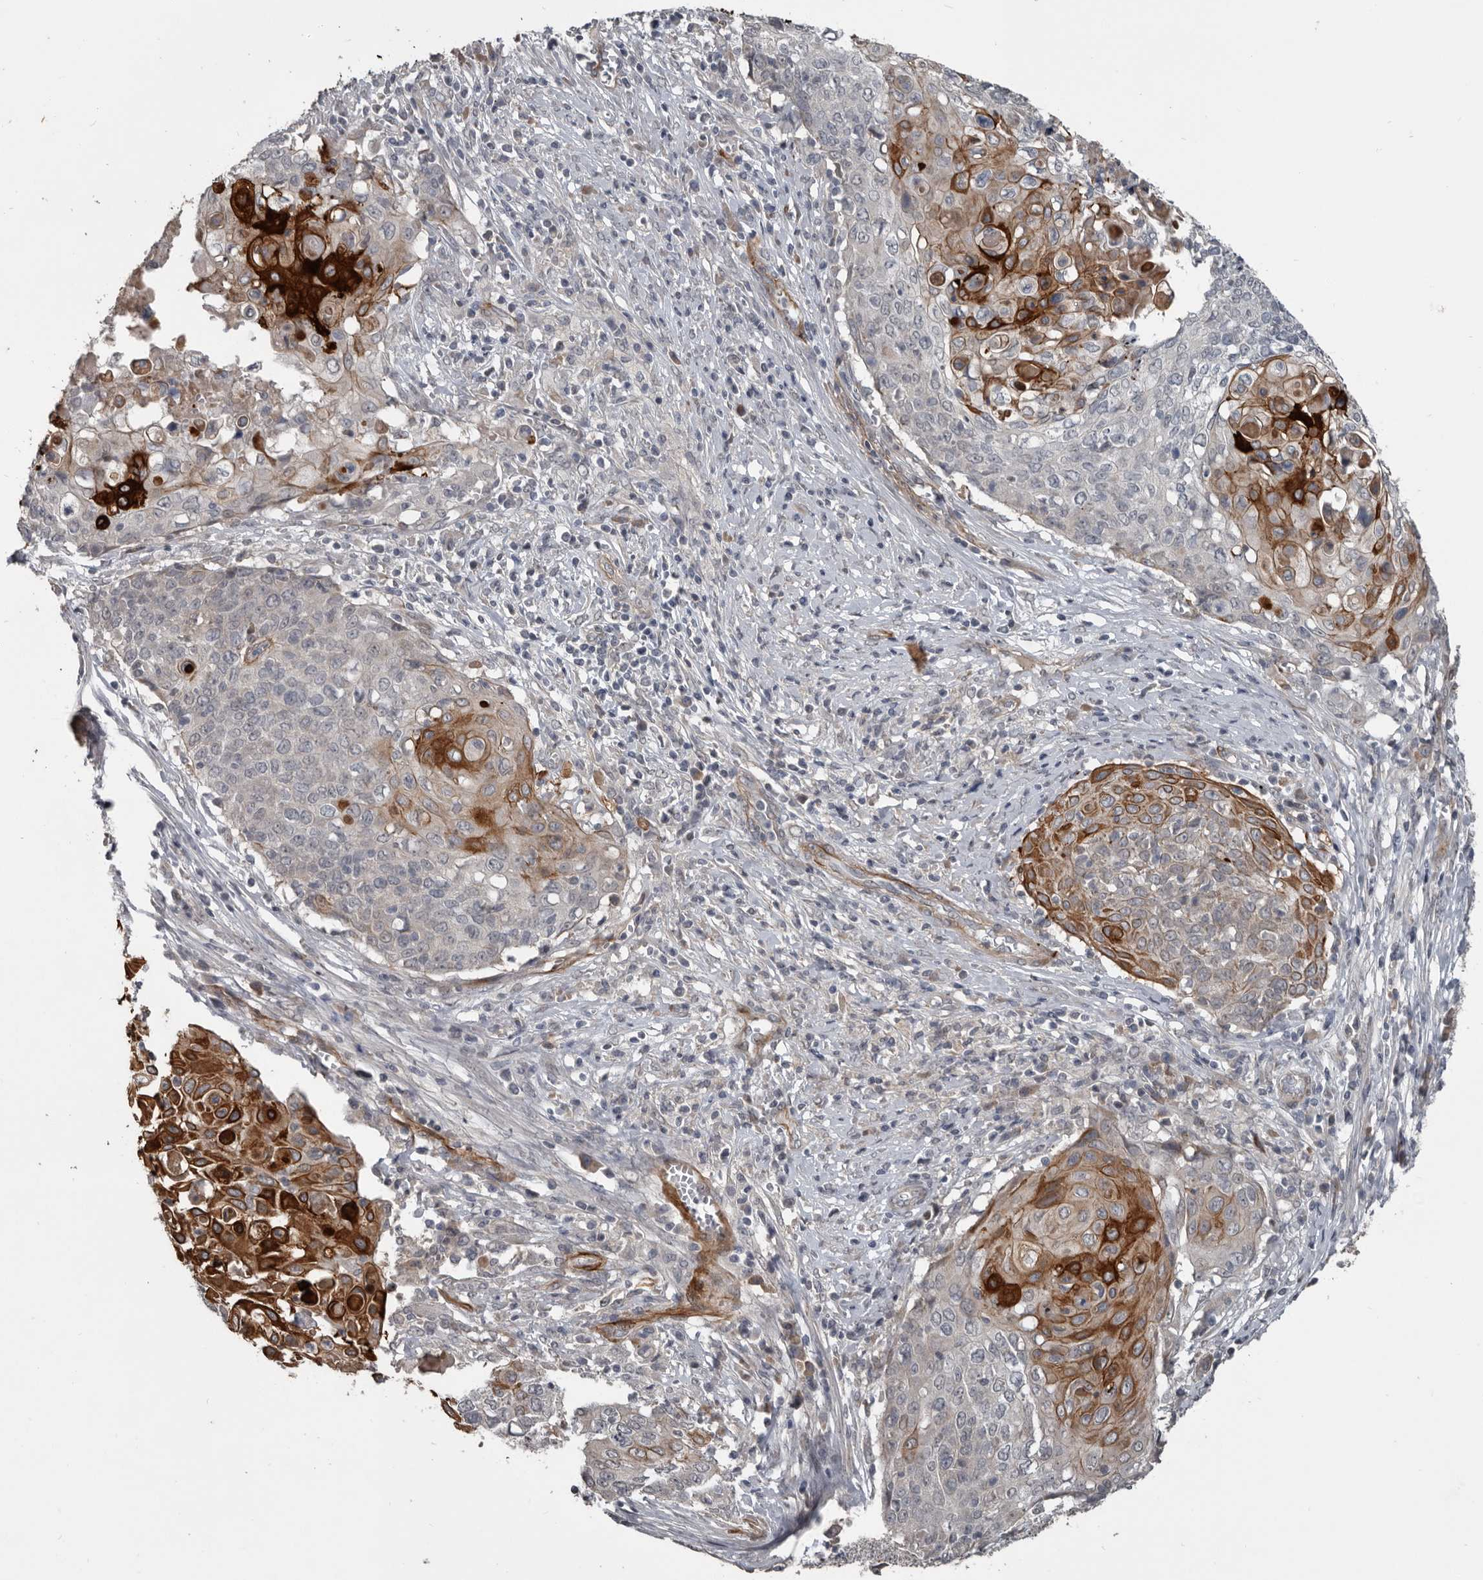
{"staining": {"intensity": "strong", "quantity": "25%-75%", "location": "cytoplasmic/membranous"}, "tissue": "cervical cancer", "cell_type": "Tumor cells", "image_type": "cancer", "snomed": [{"axis": "morphology", "description": "Squamous cell carcinoma, NOS"}, {"axis": "topography", "description": "Cervix"}], "caption": "Strong cytoplasmic/membranous expression is present in about 25%-75% of tumor cells in cervical cancer.", "gene": "C1orf216", "patient": {"sex": "female", "age": 39}}